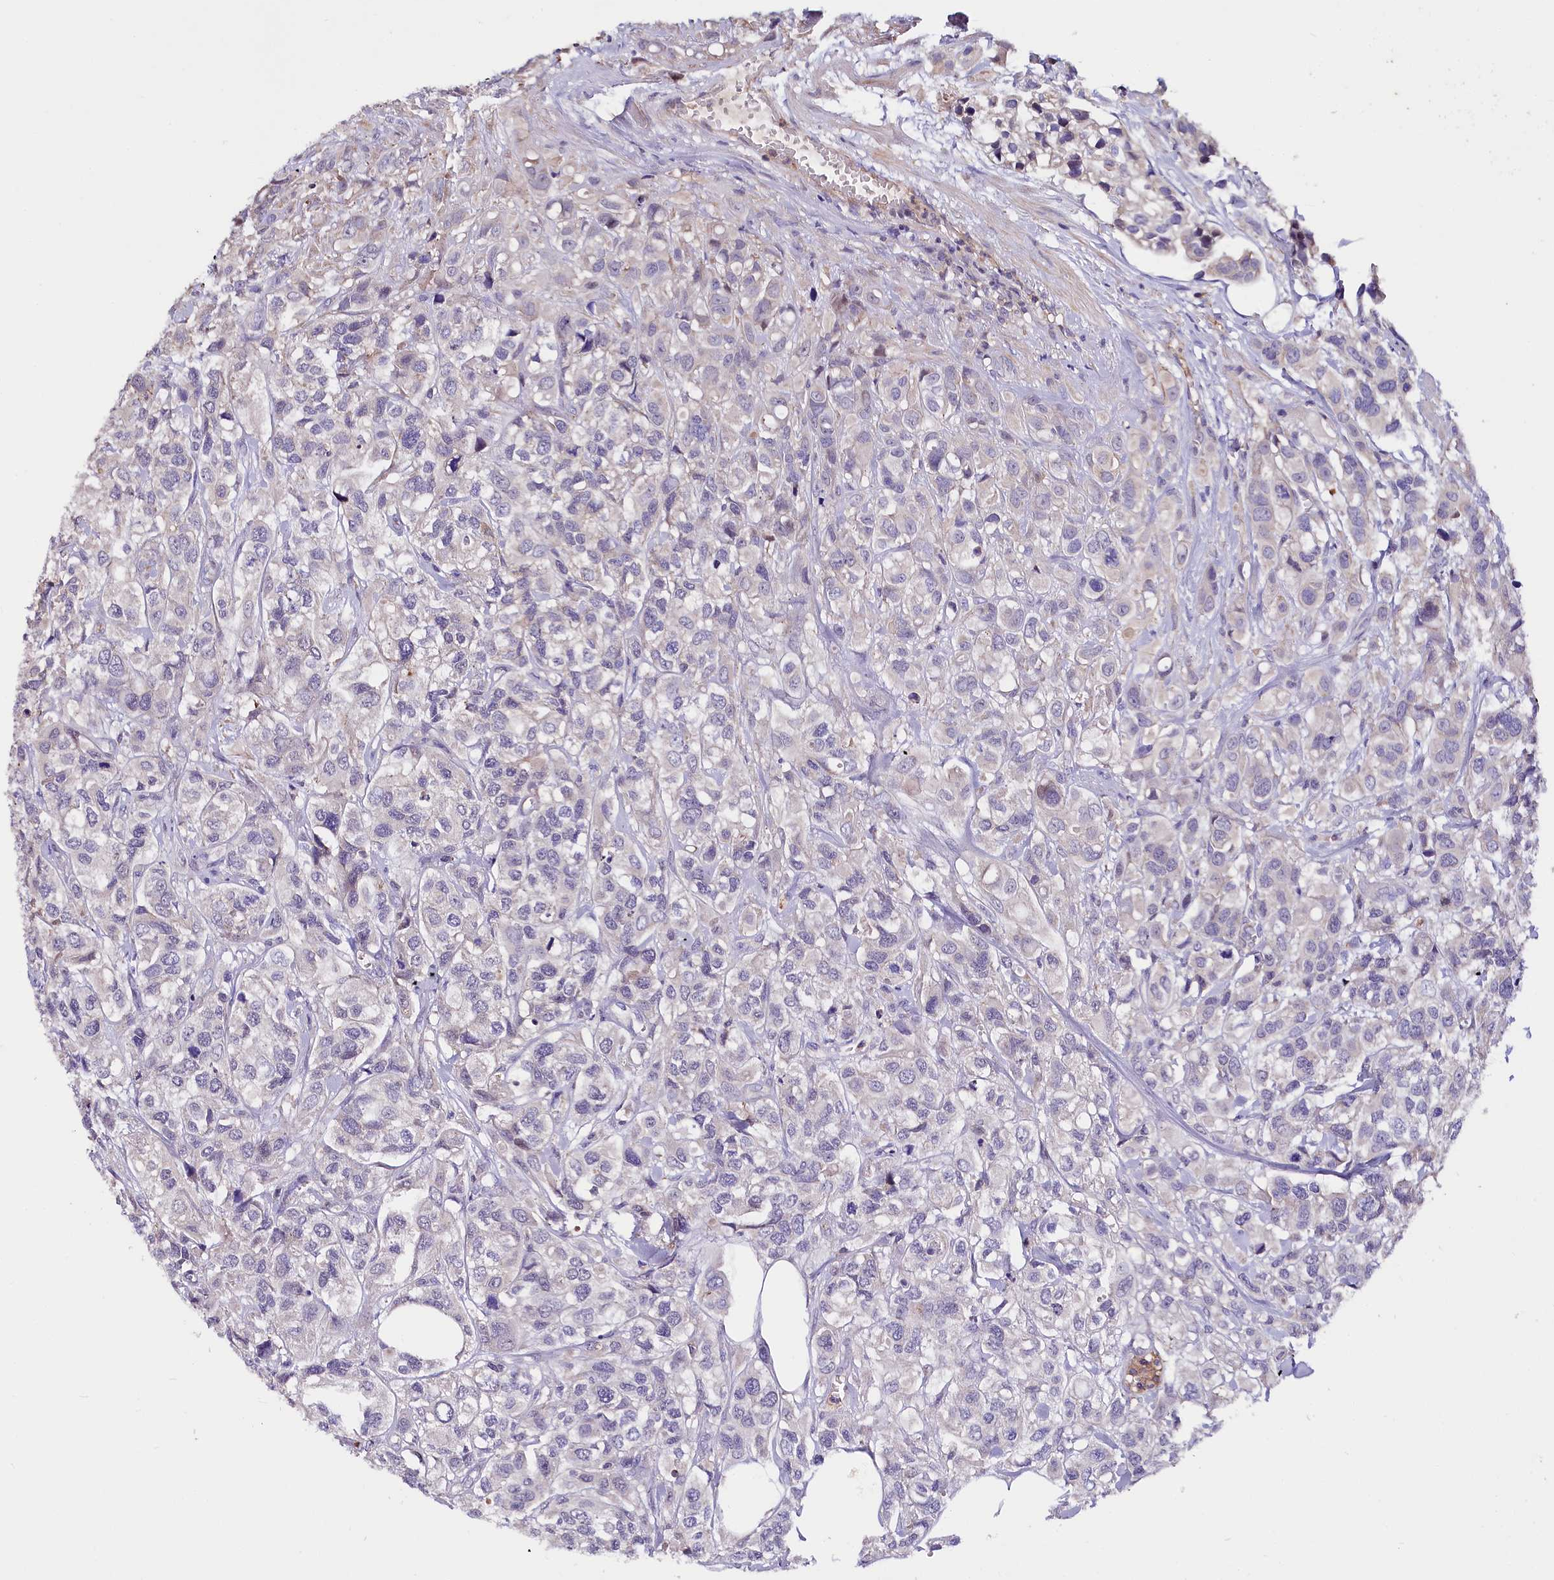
{"staining": {"intensity": "negative", "quantity": "none", "location": "none"}, "tissue": "urothelial cancer", "cell_type": "Tumor cells", "image_type": "cancer", "snomed": [{"axis": "morphology", "description": "Urothelial carcinoma, High grade"}, {"axis": "topography", "description": "Urinary bladder"}], "caption": "The histopathology image reveals no staining of tumor cells in high-grade urothelial carcinoma.", "gene": "RPUSD3", "patient": {"sex": "male", "age": 67}}